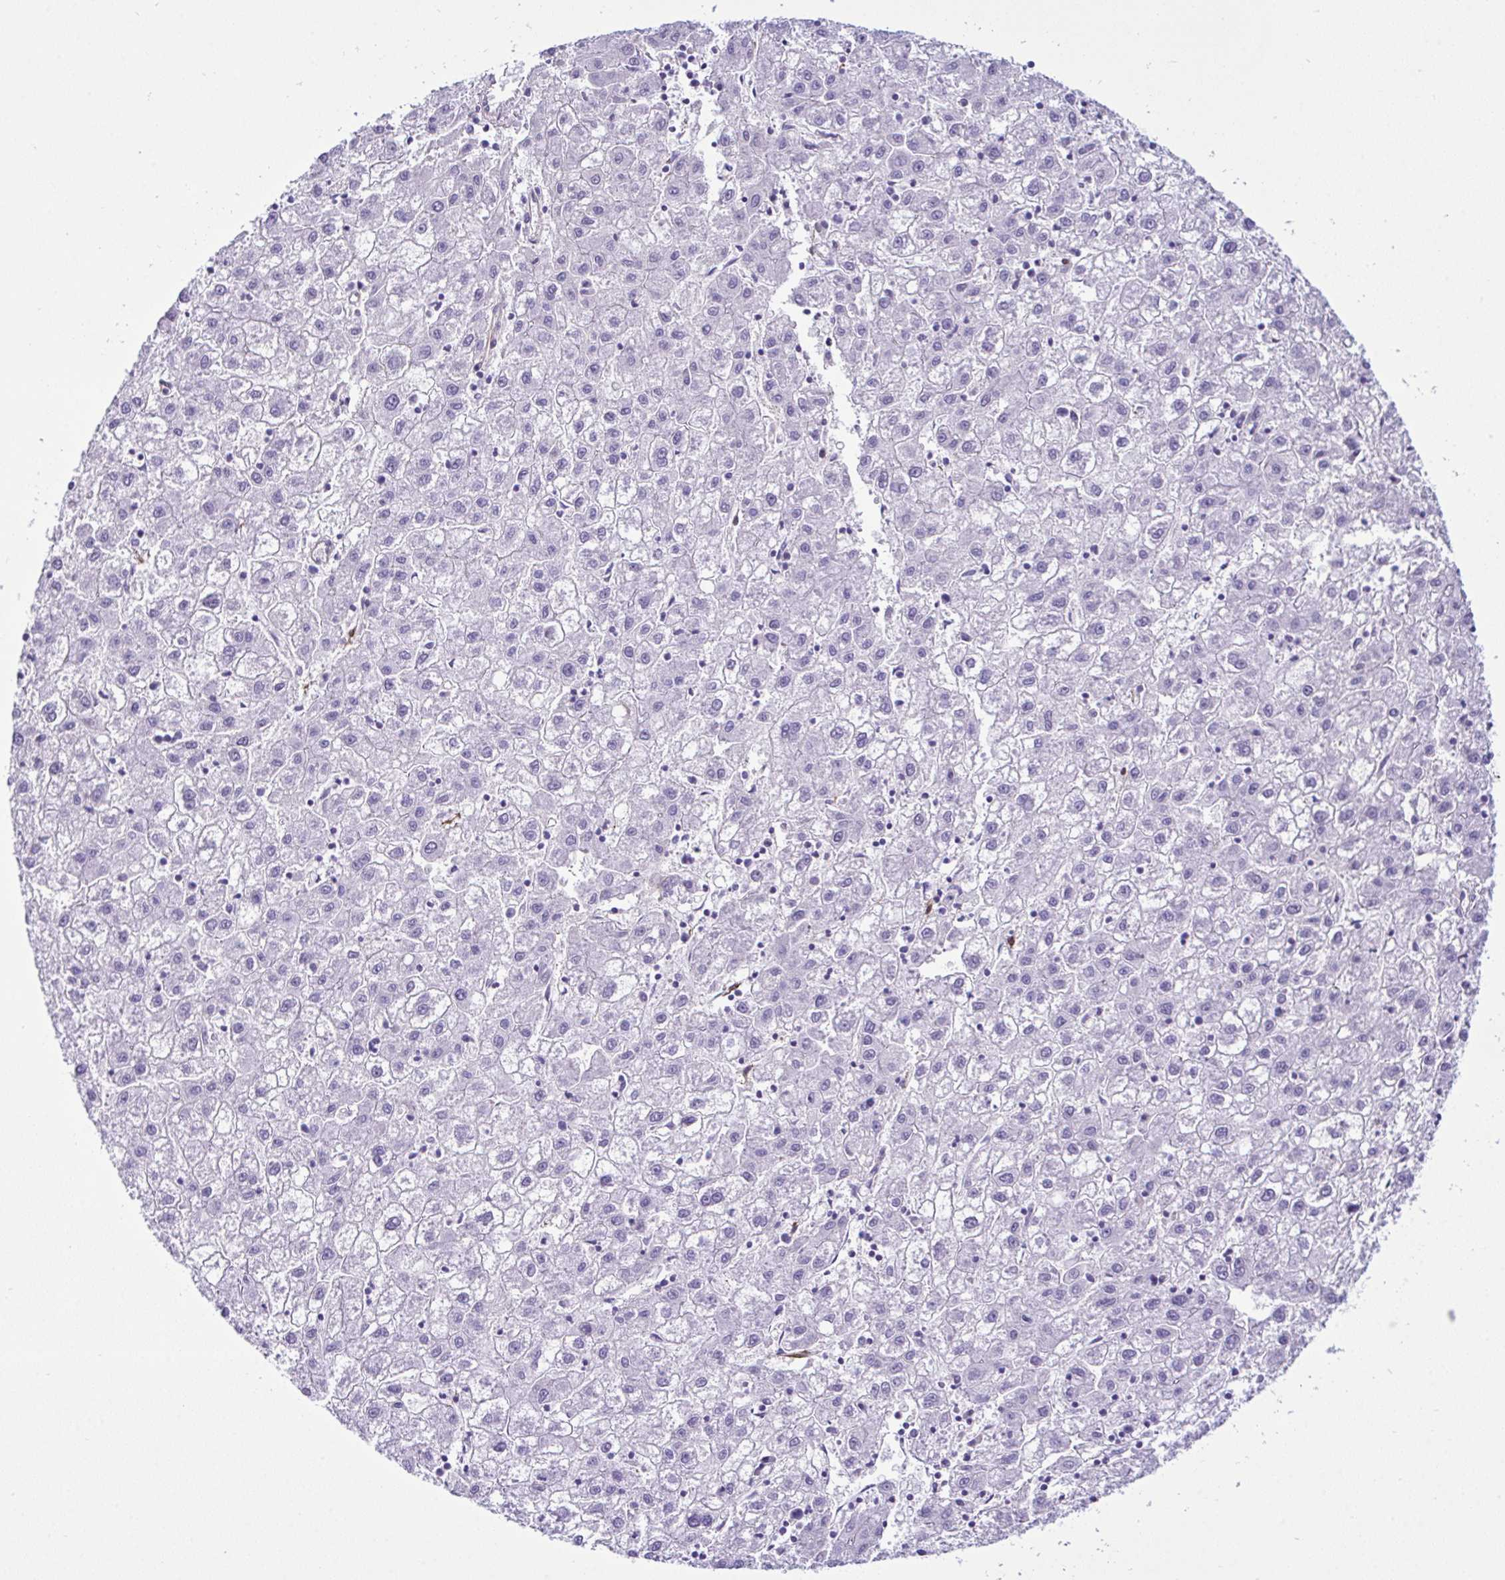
{"staining": {"intensity": "negative", "quantity": "none", "location": "none"}, "tissue": "liver cancer", "cell_type": "Tumor cells", "image_type": "cancer", "snomed": [{"axis": "morphology", "description": "Carcinoma, Hepatocellular, NOS"}, {"axis": "topography", "description": "Liver"}], "caption": "This micrograph is of hepatocellular carcinoma (liver) stained with immunohistochemistry (IHC) to label a protein in brown with the nuclei are counter-stained blue. There is no staining in tumor cells.", "gene": "SYNPO2L", "patient": {"sex": "male", "age": 72}}